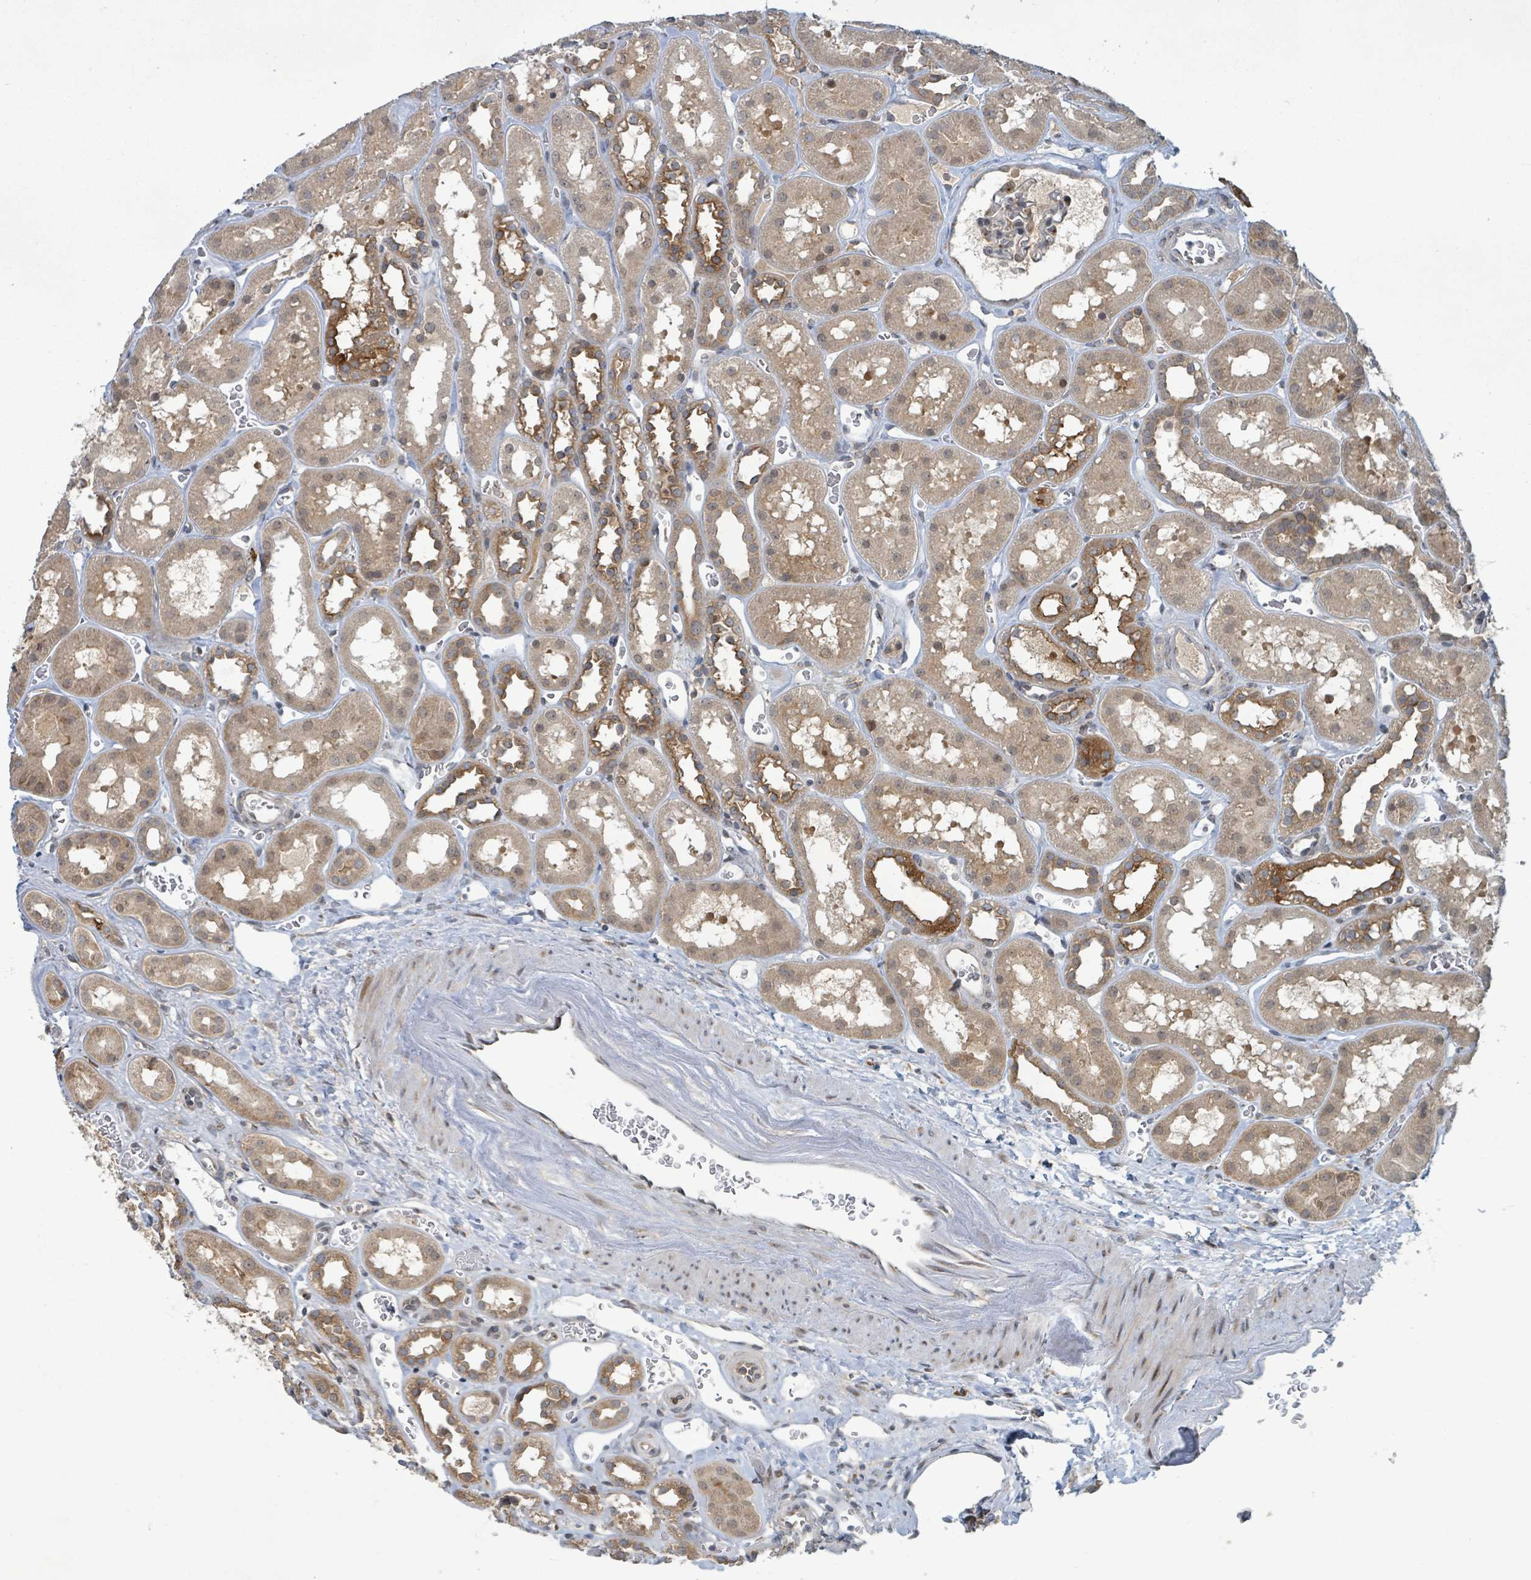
{"staining": {"intensity": "strong", "quantity": "<25%", "location": "cytoplasmic/membranous"}, "tissue": "kidney", "cell_type": "Cells in glomeruli", "image_type": "normal", "snomed": [{"axis": "morphology", "description": "Normal tissue, NOS"}, {"axis": "topography", "description": "Kidney"}], "caption": "Strong cytoplasmic/membranous protein expression is identified in about <25% of cells in glomeruli in kidney.", "gene": "OR51E1", "patient": {"sex": "female", "age": 41}}